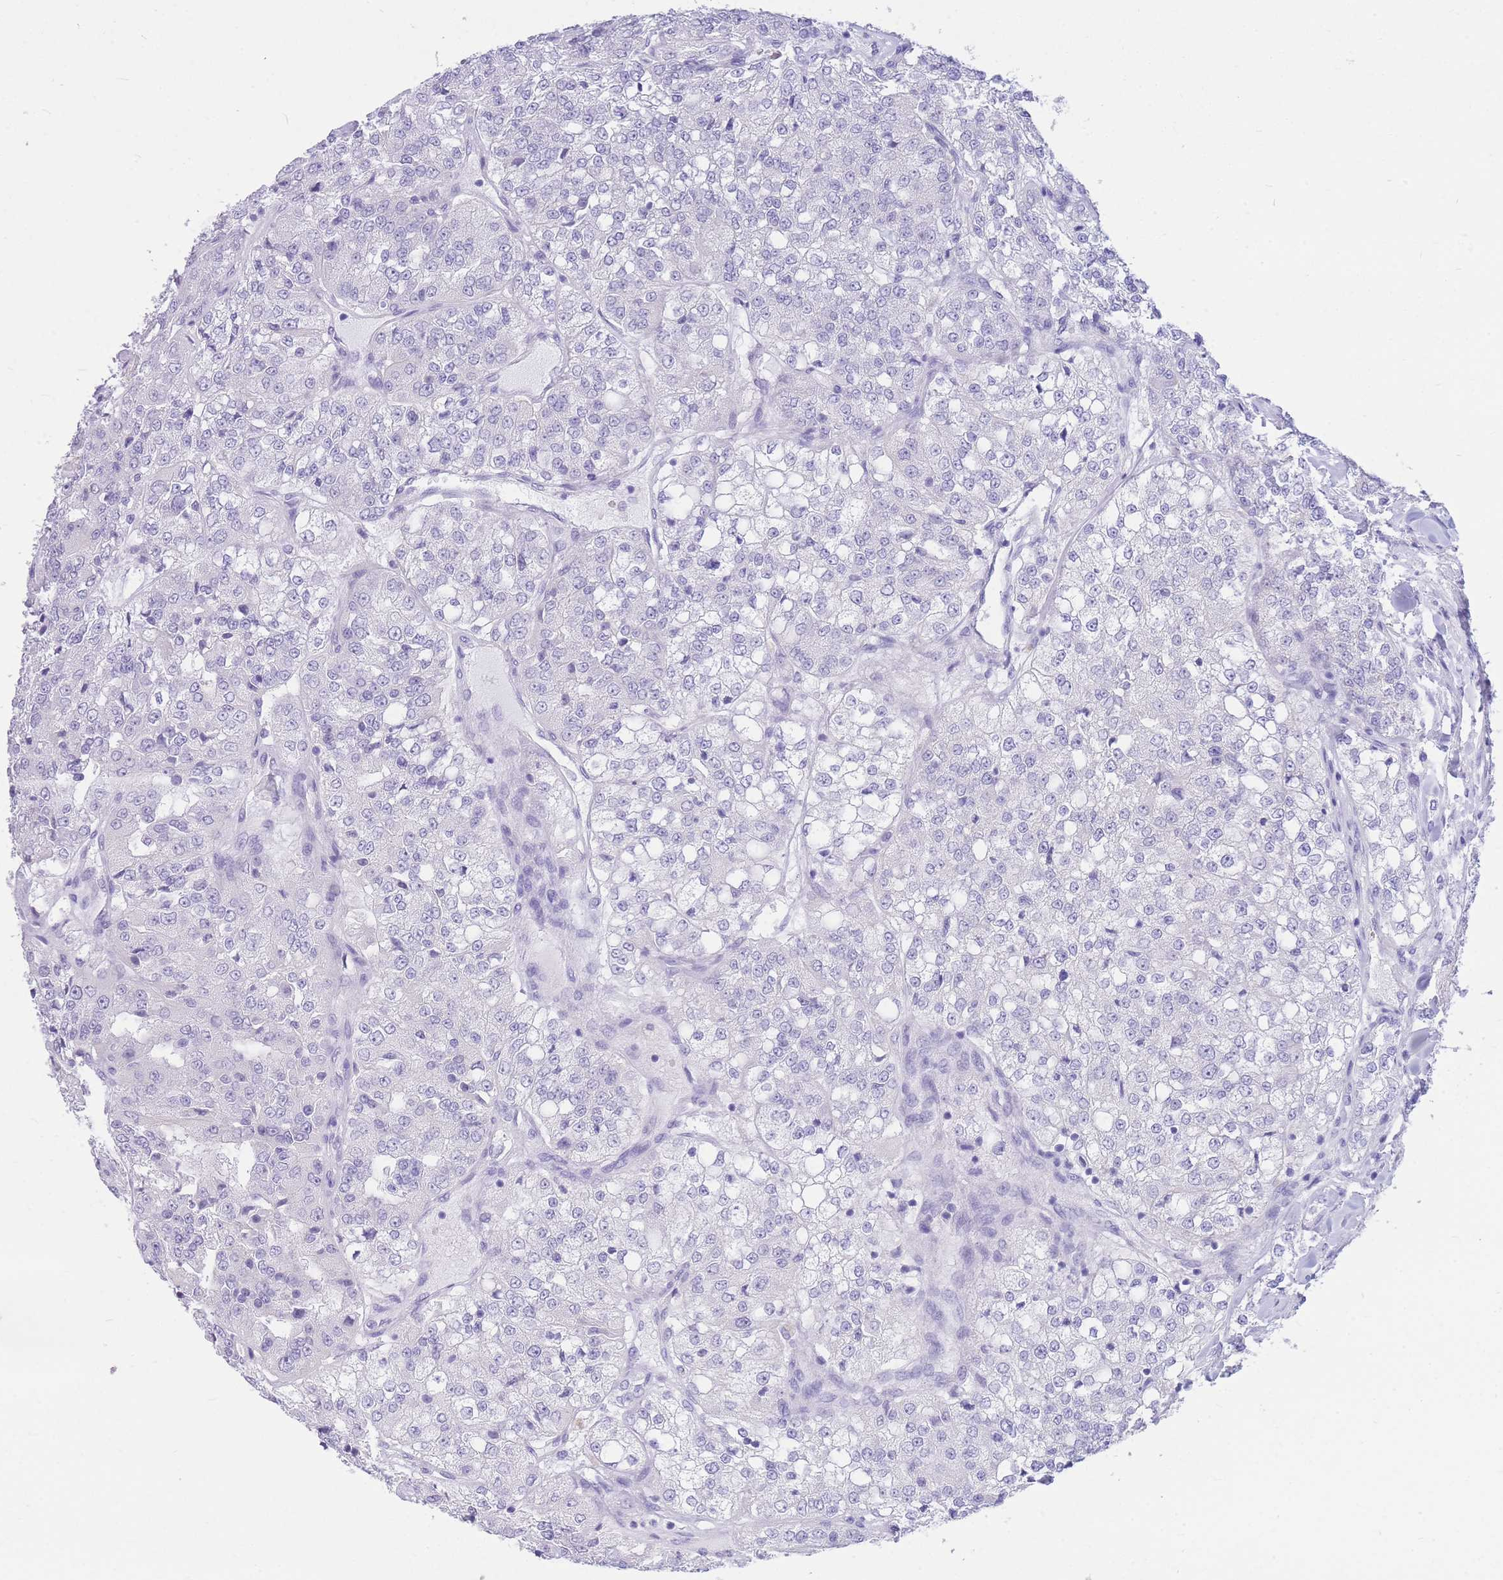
{"staining": {"intensity": "negative", "quantity": "none", "location": "none"}, "tissue": "renal cancer", "cell_type": "Tumor cells", "image_type": "cancer", "snomed": [{"axis": "morphology", "description": "Adenocarcinoma, NOS"}, {"axis": "topography", "description": "Kidney"}], "caption": "Renal adenocarcinoma was stained to show a protein in brown. There is no significant expression in tumor cells. (DAB IHC with hematoxylin counter stain).", "gene": "ZNF311", "patient": {"sex": "female", "age": 63}}